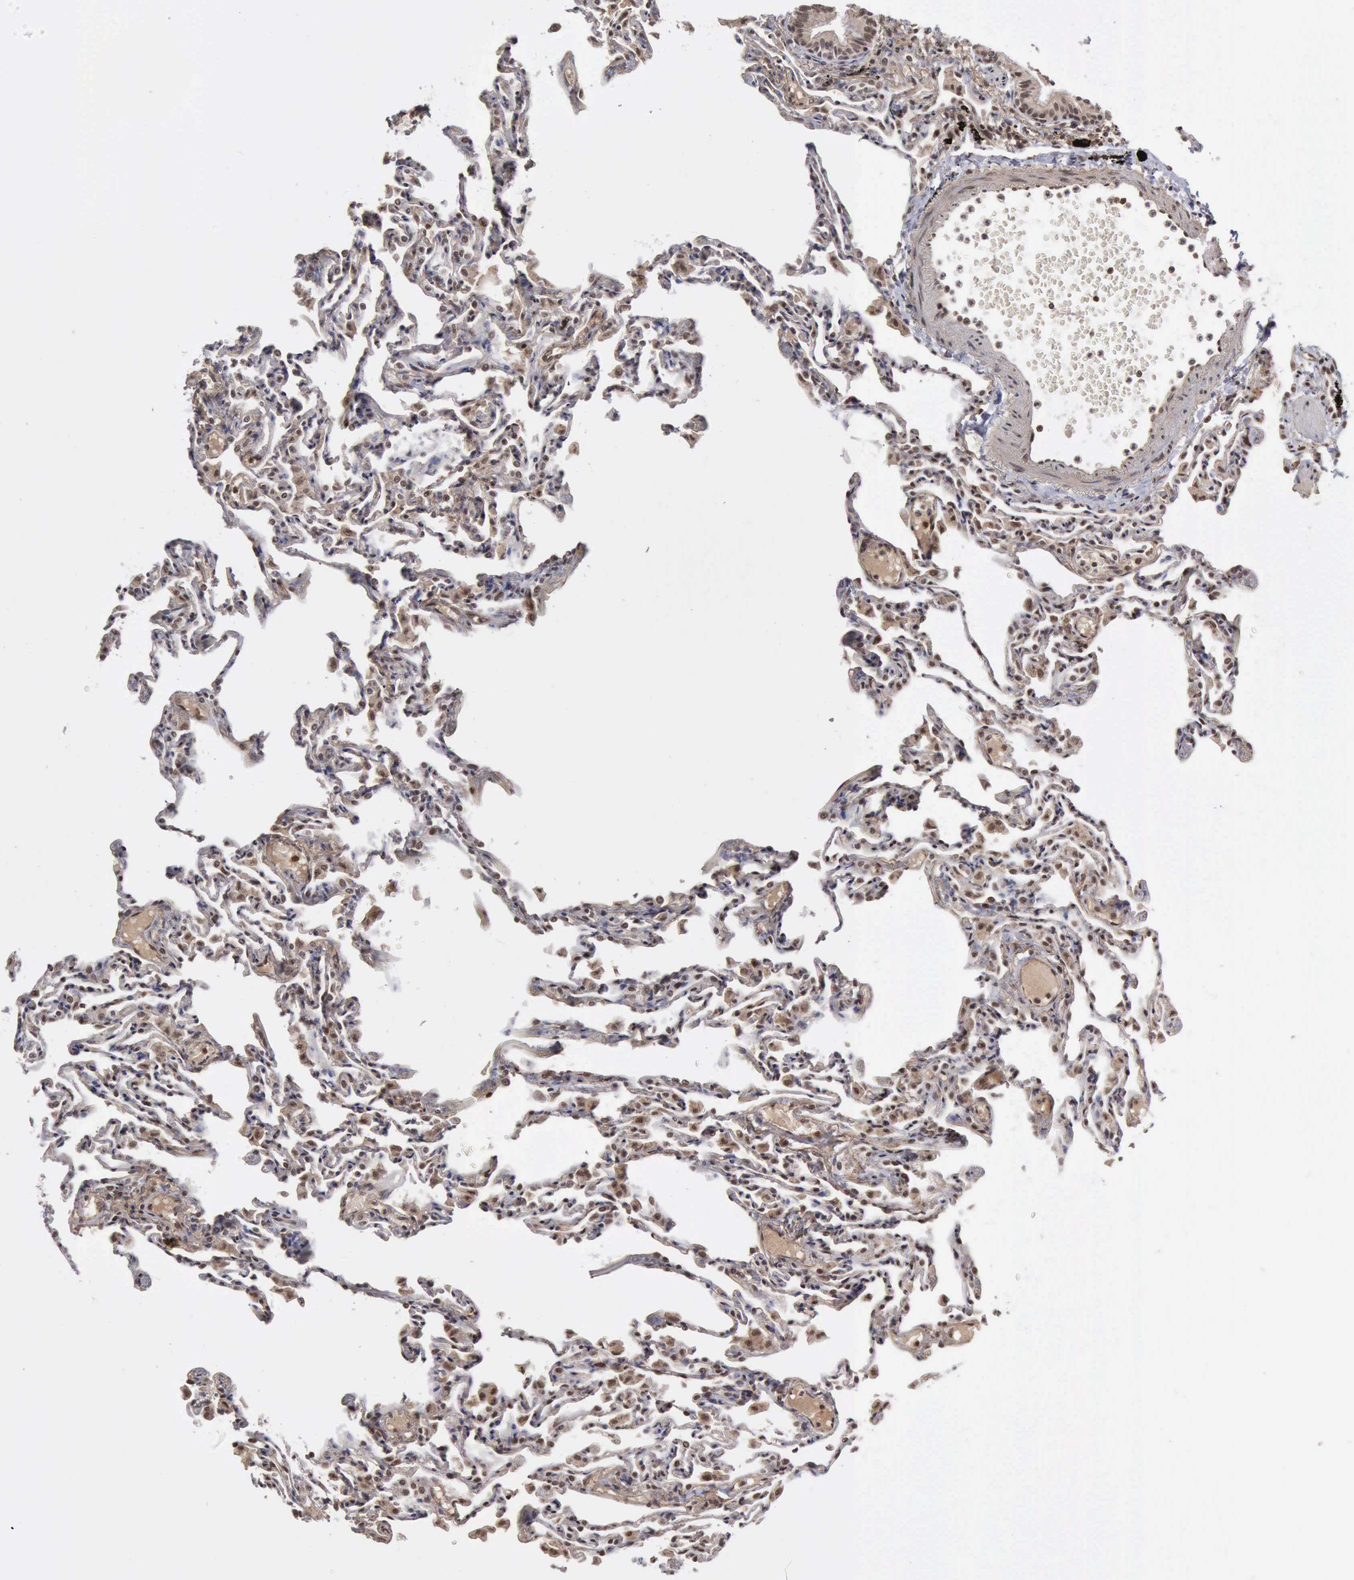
{"staining": {"intensity": "weak", "quantity": ">75%", "location": "nuclear"}, "tissue": "lung", "cell_type": "Alveolar cells", "image_type": "normal", "snomed": [{"axis": "morphology", "description": "Normal tissue, NOS"}, {"axis": "topography", "description": "Lung"}], "caption": "Approximately >75% of alveolar cells in normal lung reveal weak nuclear protein staining as visualized by brown immunohistochemical staining.", "gene": "CDKN2A", "patient": {"sex": "female", "age": 49}}